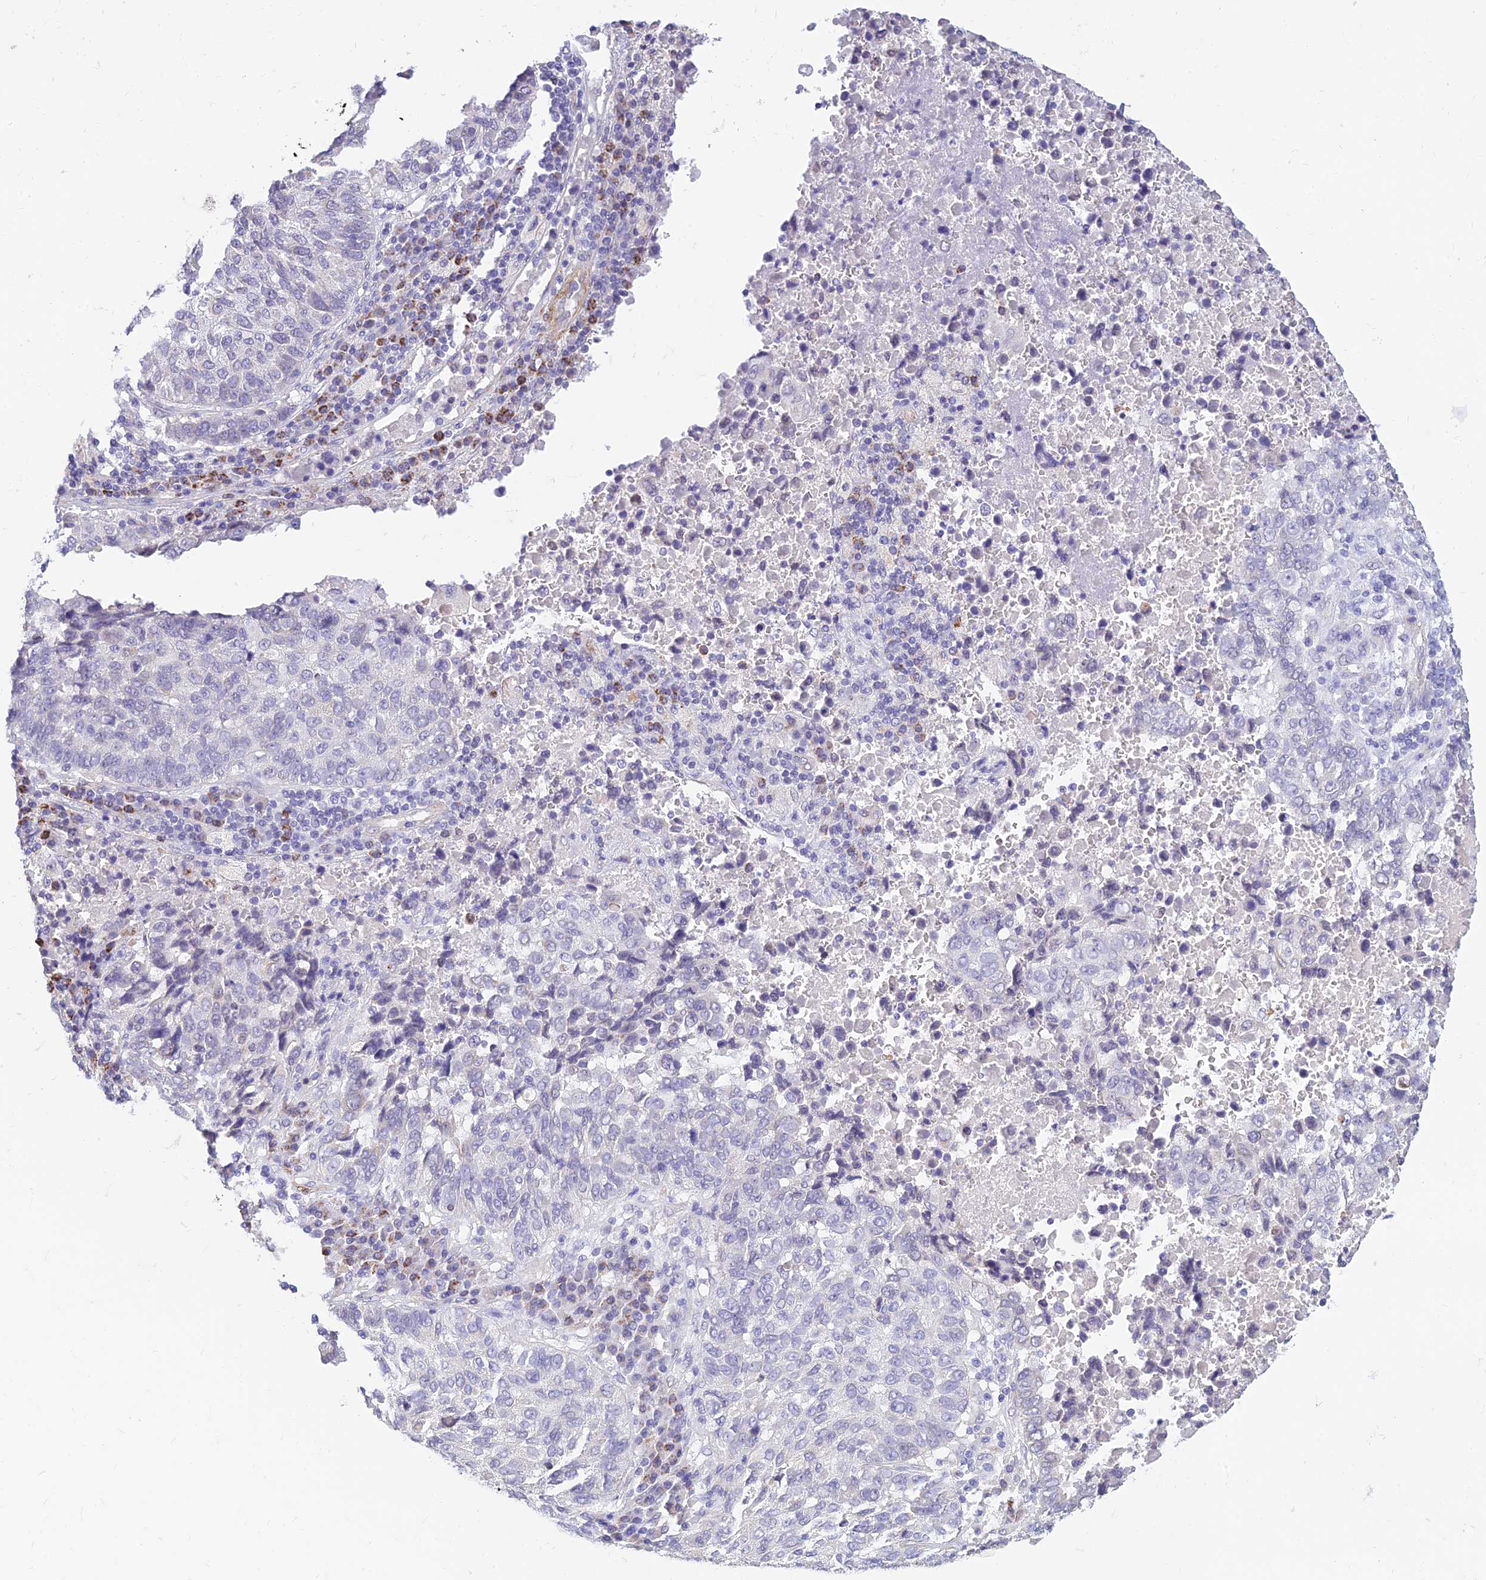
{"staining": {"intensity": "negative", "quantity": "none", "location": "none"}, "tissue": "lung cancer", "cell_type": "Tumor cells", "image_type": "cancer", "snomed": [{"axis": "morphology", "description": "Squamous cell carcinoma, NOS"}, {"axis": "topography", "description": "Lung"}], "caption": "Squamous cell carcinoma (lung) was stained to show a protein in brown. There is no significant expression in tumor cells.", "gene": "ALDH1L2", "patient": {"sex": "male", "age": 73}}